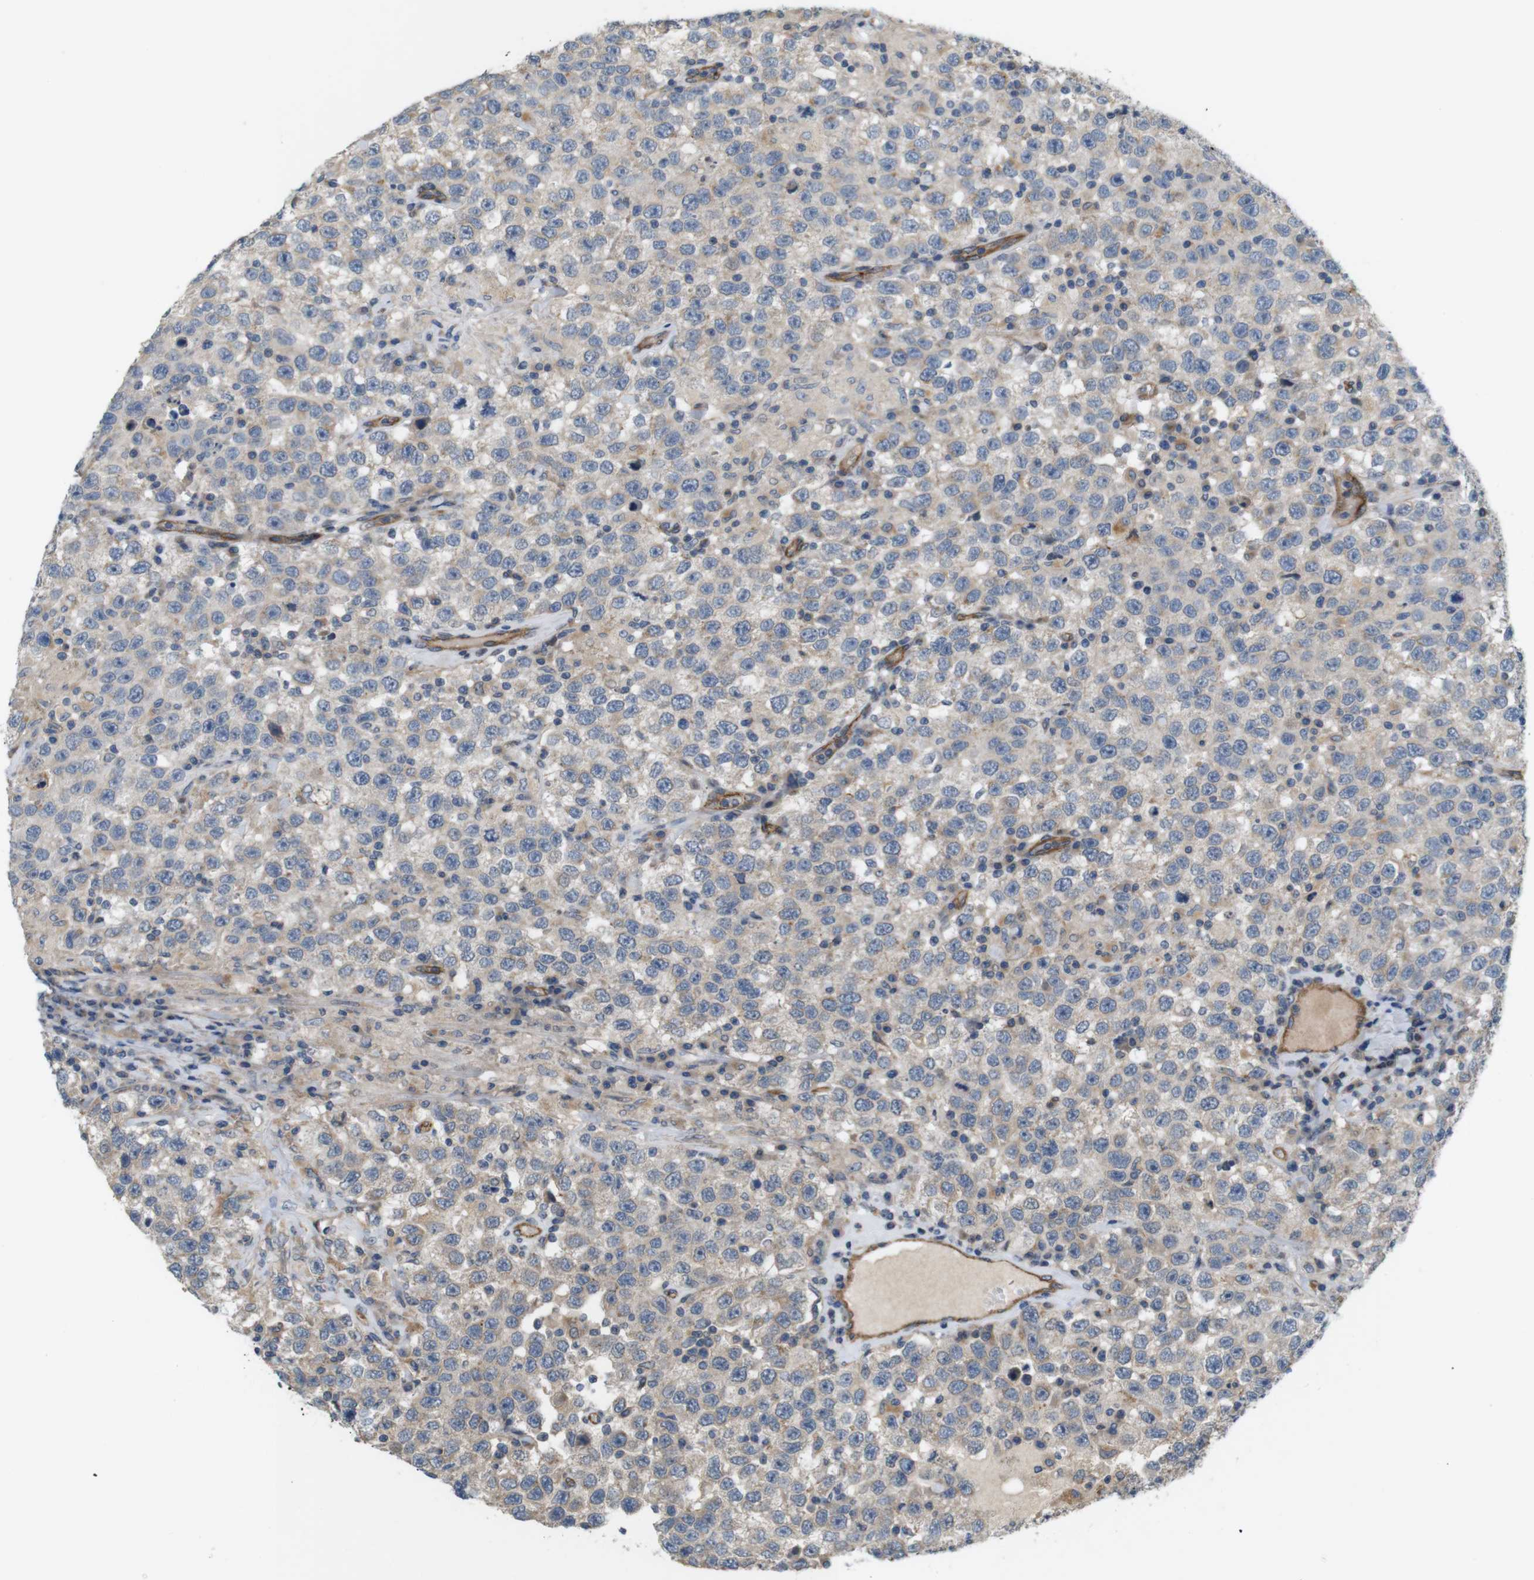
{"staining": {"intensity": "weak", "quantity": ">75%", "location": "cytoplasmic/membranous"}, "tissue": "testis cancer", "cell_type": "Tumor cells", "image_type": "cancer", "snomed": [{"axis": "morphology", "description": "Seminoma, NOS"}, {"axis": "topography", "description": "Testis"}], "caption": "Weak cytoplasmic/membranous protein expression is appreciated in about >75% of tumor cells in seminoma (testis).", "gene": "BVES", "patient": {"sex": "male", "age": 41}}